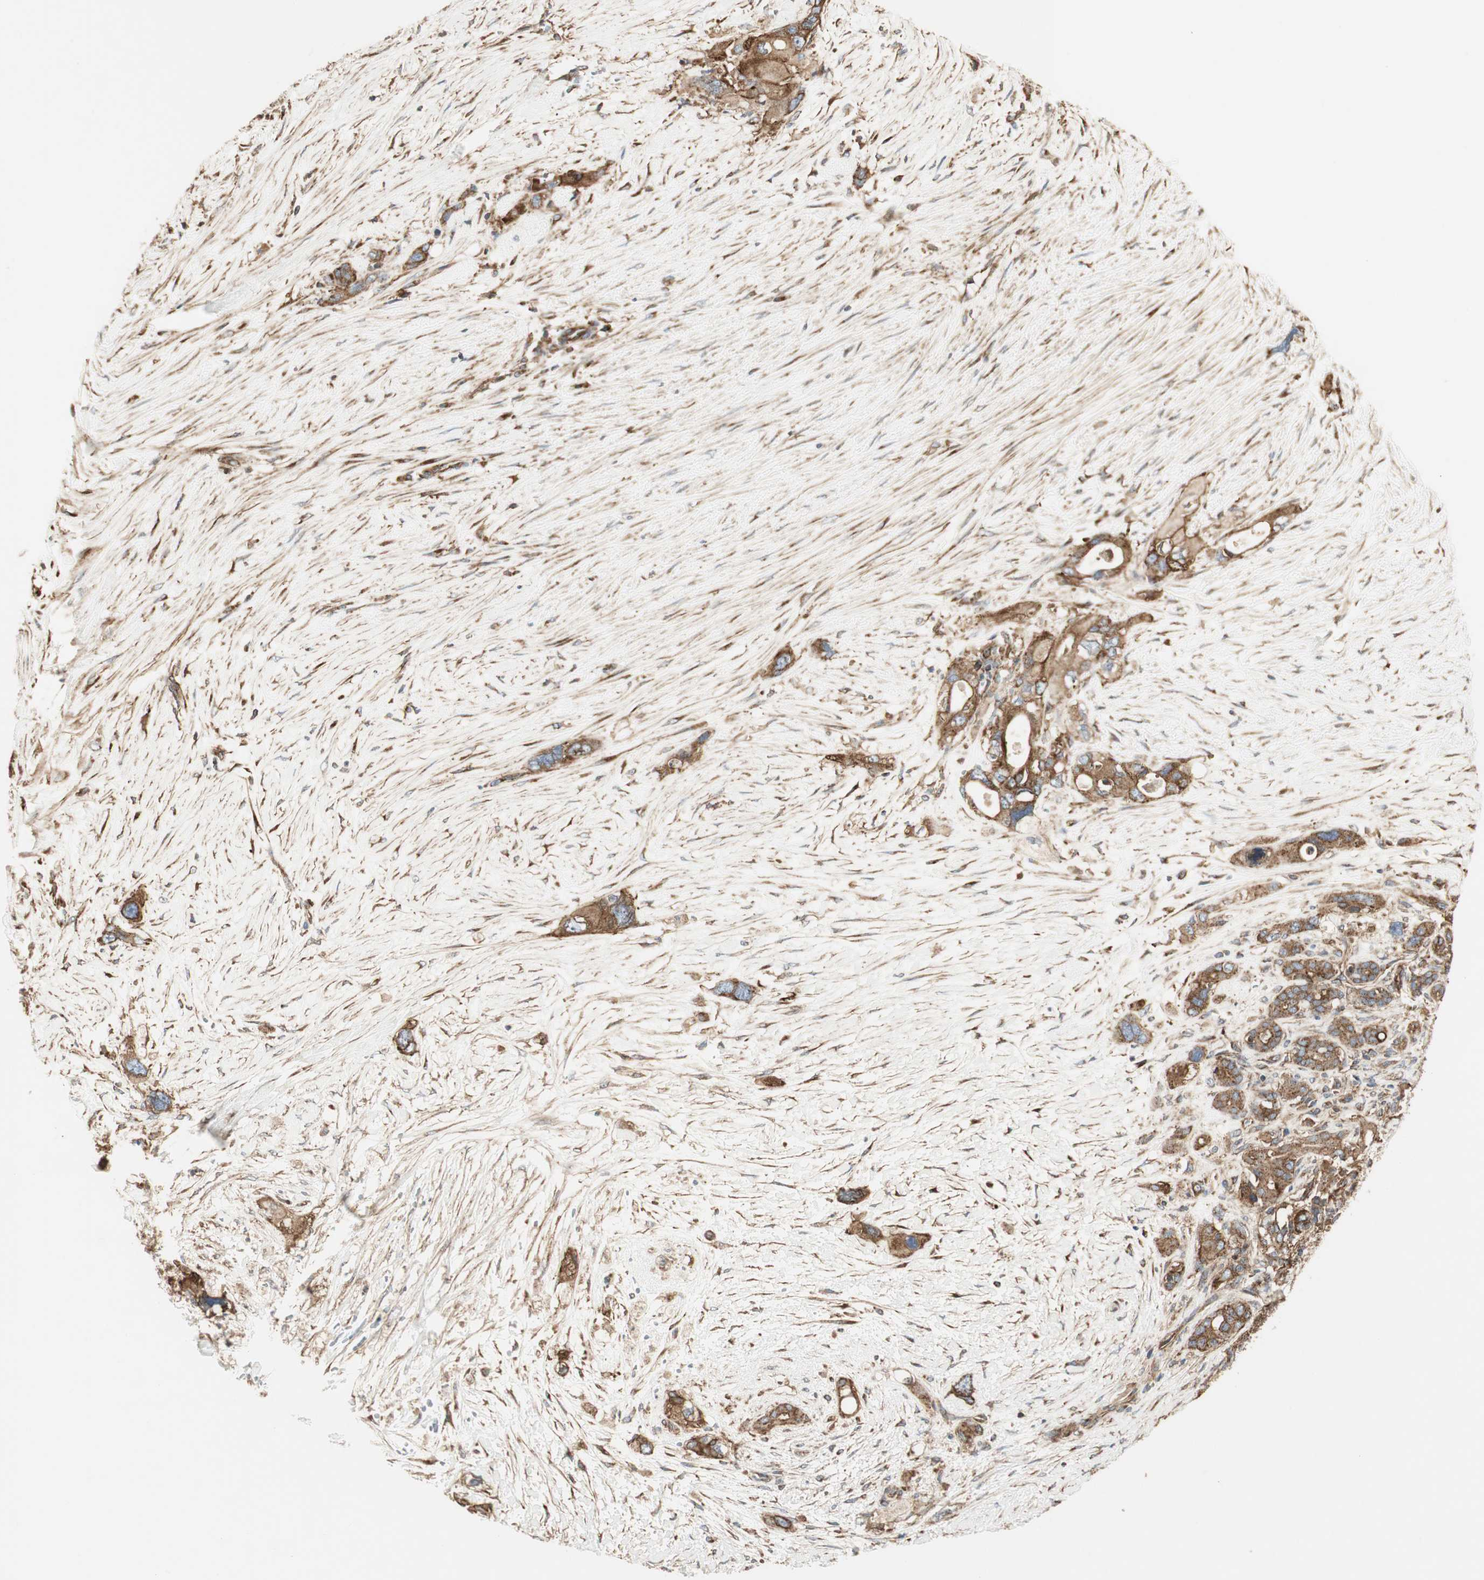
{"staining": {"intensity": "strong", "quantity": ">75%", "location": "cytoplasmic/membranous"}, "tissue": "pancreatic cancer", "cell_type": "Tumor cells", "image_type": "cancer", "snomed": [{"axis": "morphology", "description": "Adenocarcinoma, NOS"}, {"axis": "topography", "description": "Pancreas"}], "caption": "Human pancreatic cancer stained for a protein (brown) exhibits strong cytoplasmic/membranous positive staining in approximately >75% of tumor cells.", "gene": "H6PD", "patient": {"sex": "male", "age": 46}}